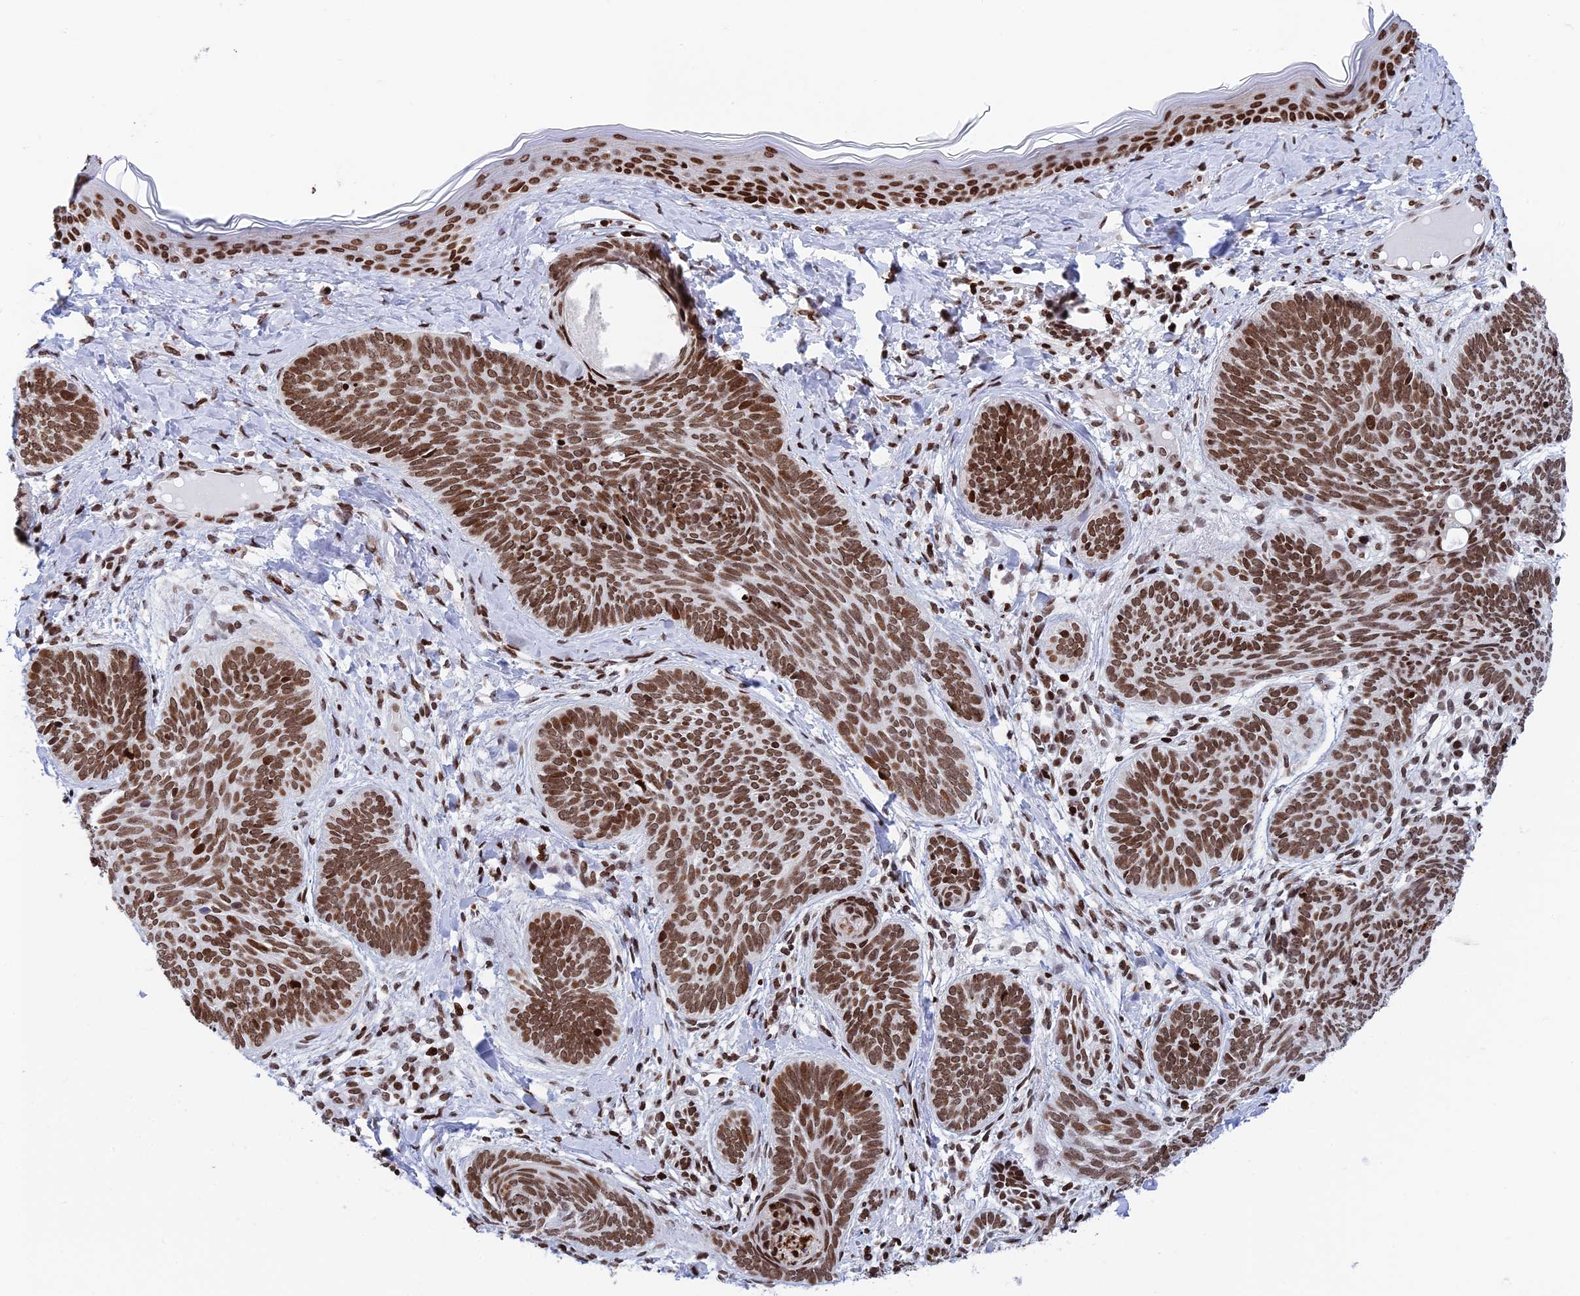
{"staining": {"intensity": "moderate", "quantity": ">75%", "location": "nuclear"}, "tissue": "skin cancer", "cell_type": "Tumor cells", "image_type": "cancer", "snomed": [{"axis": "morphology", "description": "Basal cell carcinoma"}, {"axis": "topography", "description": "Skin"}], "caption": "Immunohistochemical staining of basal cell carcinoma (skin) demonstrates medium levels of moderate nuclear staining in approximately >75% of tumor cells. Immunohistochemistry stains the protein in brown and the nuclei are stained blue.", "gene": "RPAP1", "patient": {"sex": "female", "age": 81}}